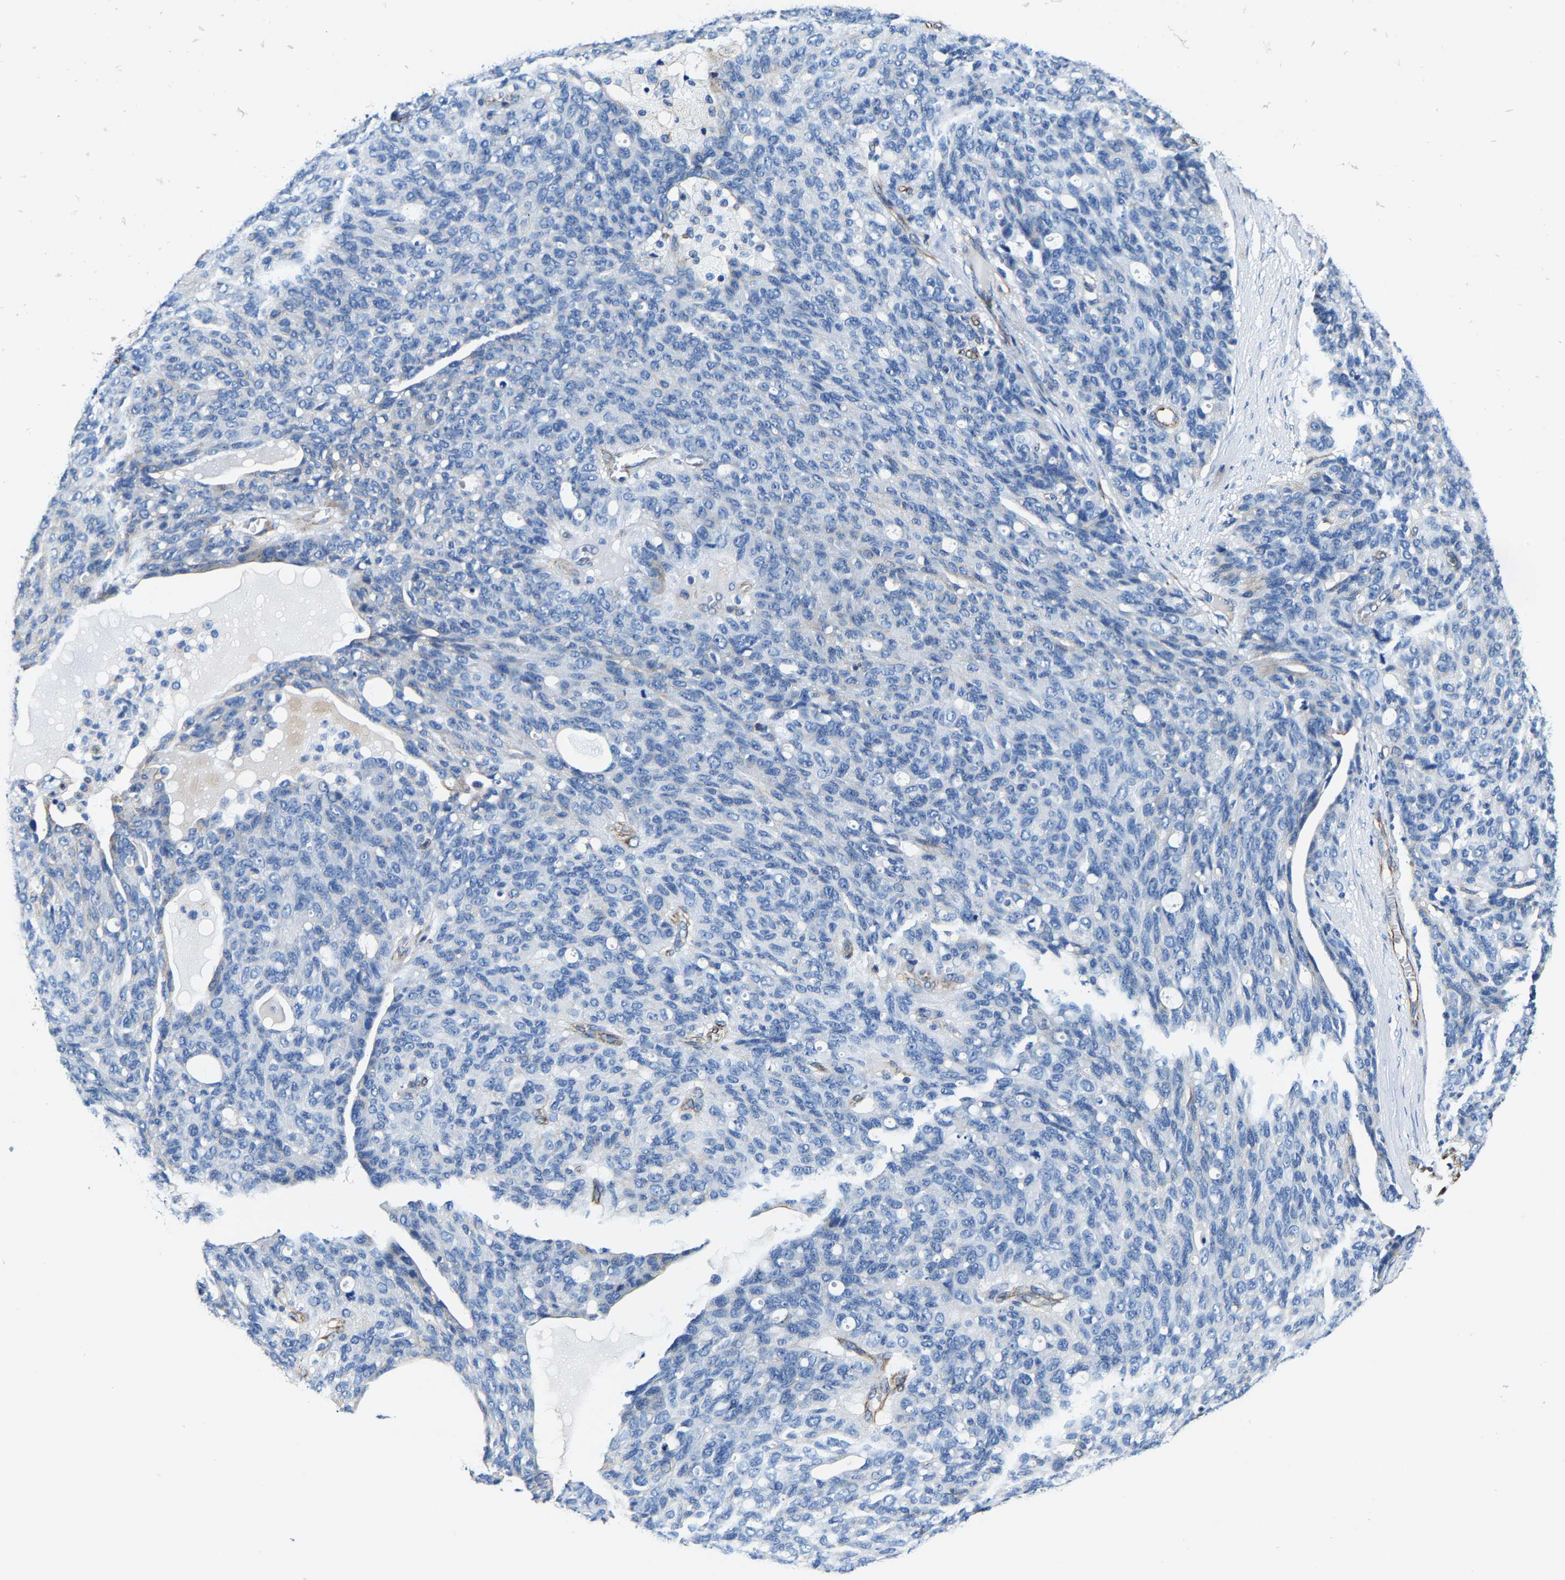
{"staining": {"intensity": "negative", "quantity": "none", "location": "none"}, "tissue": "ovarian cancer", "cell_type": "Tumor cells", "image_type": "cancer", "snomed": [{"axis": "morphology", "description": "Carcinoma, endometroid"}, {"axis": "topography", "description": "Ovary"}], "caption": "The image exhibits no staining of tumor cells in ovarian cancer. Nuclei are stained in blue.", "gene": "MMEL1", "patient": {"sex": "female", "age": 60}}